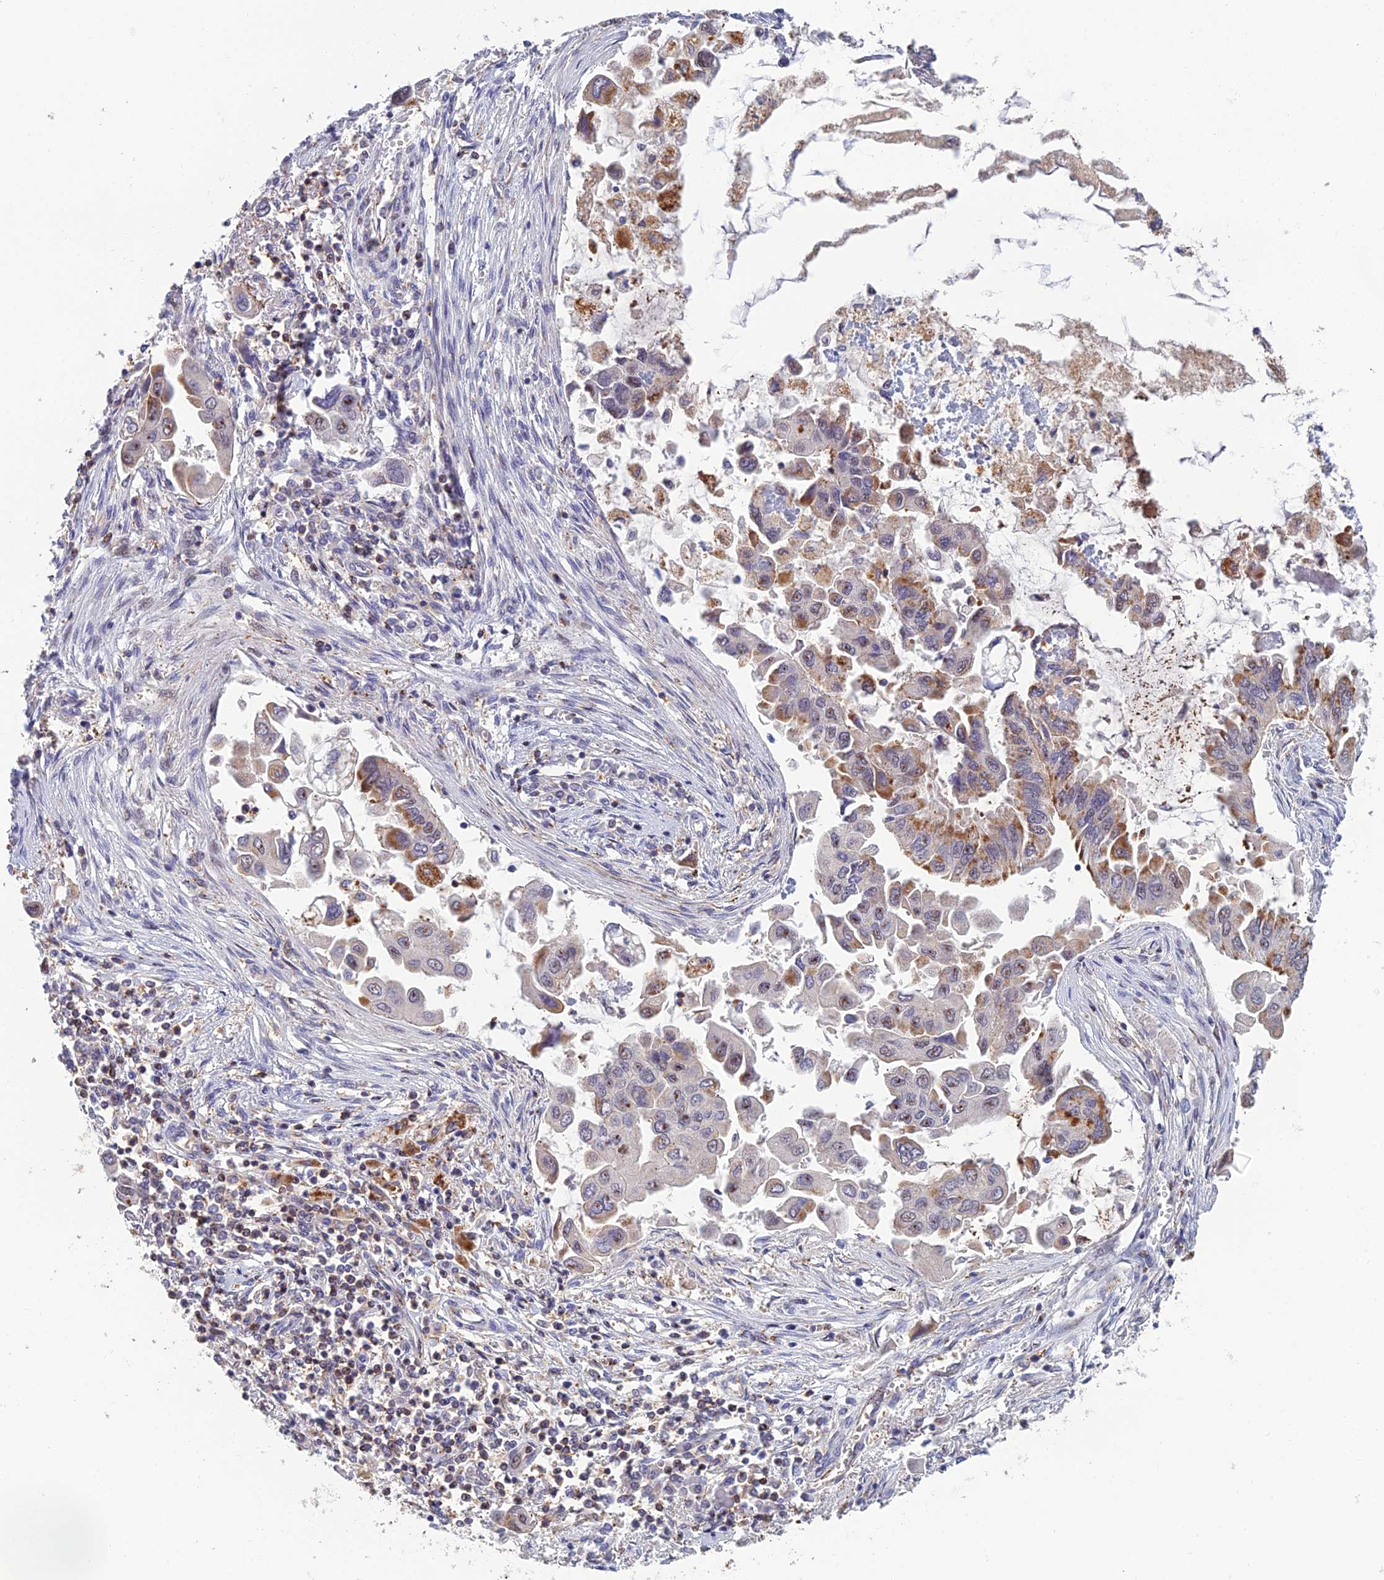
{"staining": {"intensity": "moderate", "quantity": "<25%", "location": "cytoplasmic/membranous,nuclear"}, "tissue": "lung cancer", "cell_type": "Tumor cells", "image_type": "cancer", "snomed": [{"axis": "morphology", "description": "Adenocarcinoma, NOS"}, {"axis": "topography", "description": "Lung"}], "caption": "The photomicrograph demonstrates immunohistochemical staining of lung adenocarcinoma. There is moderate cytoplasmic/membranous and nuclear staining is appreciated in approximately <25% of tumor cells.", "gene": "C15orf62", "patient": {"sex": "female", "age": 76}}